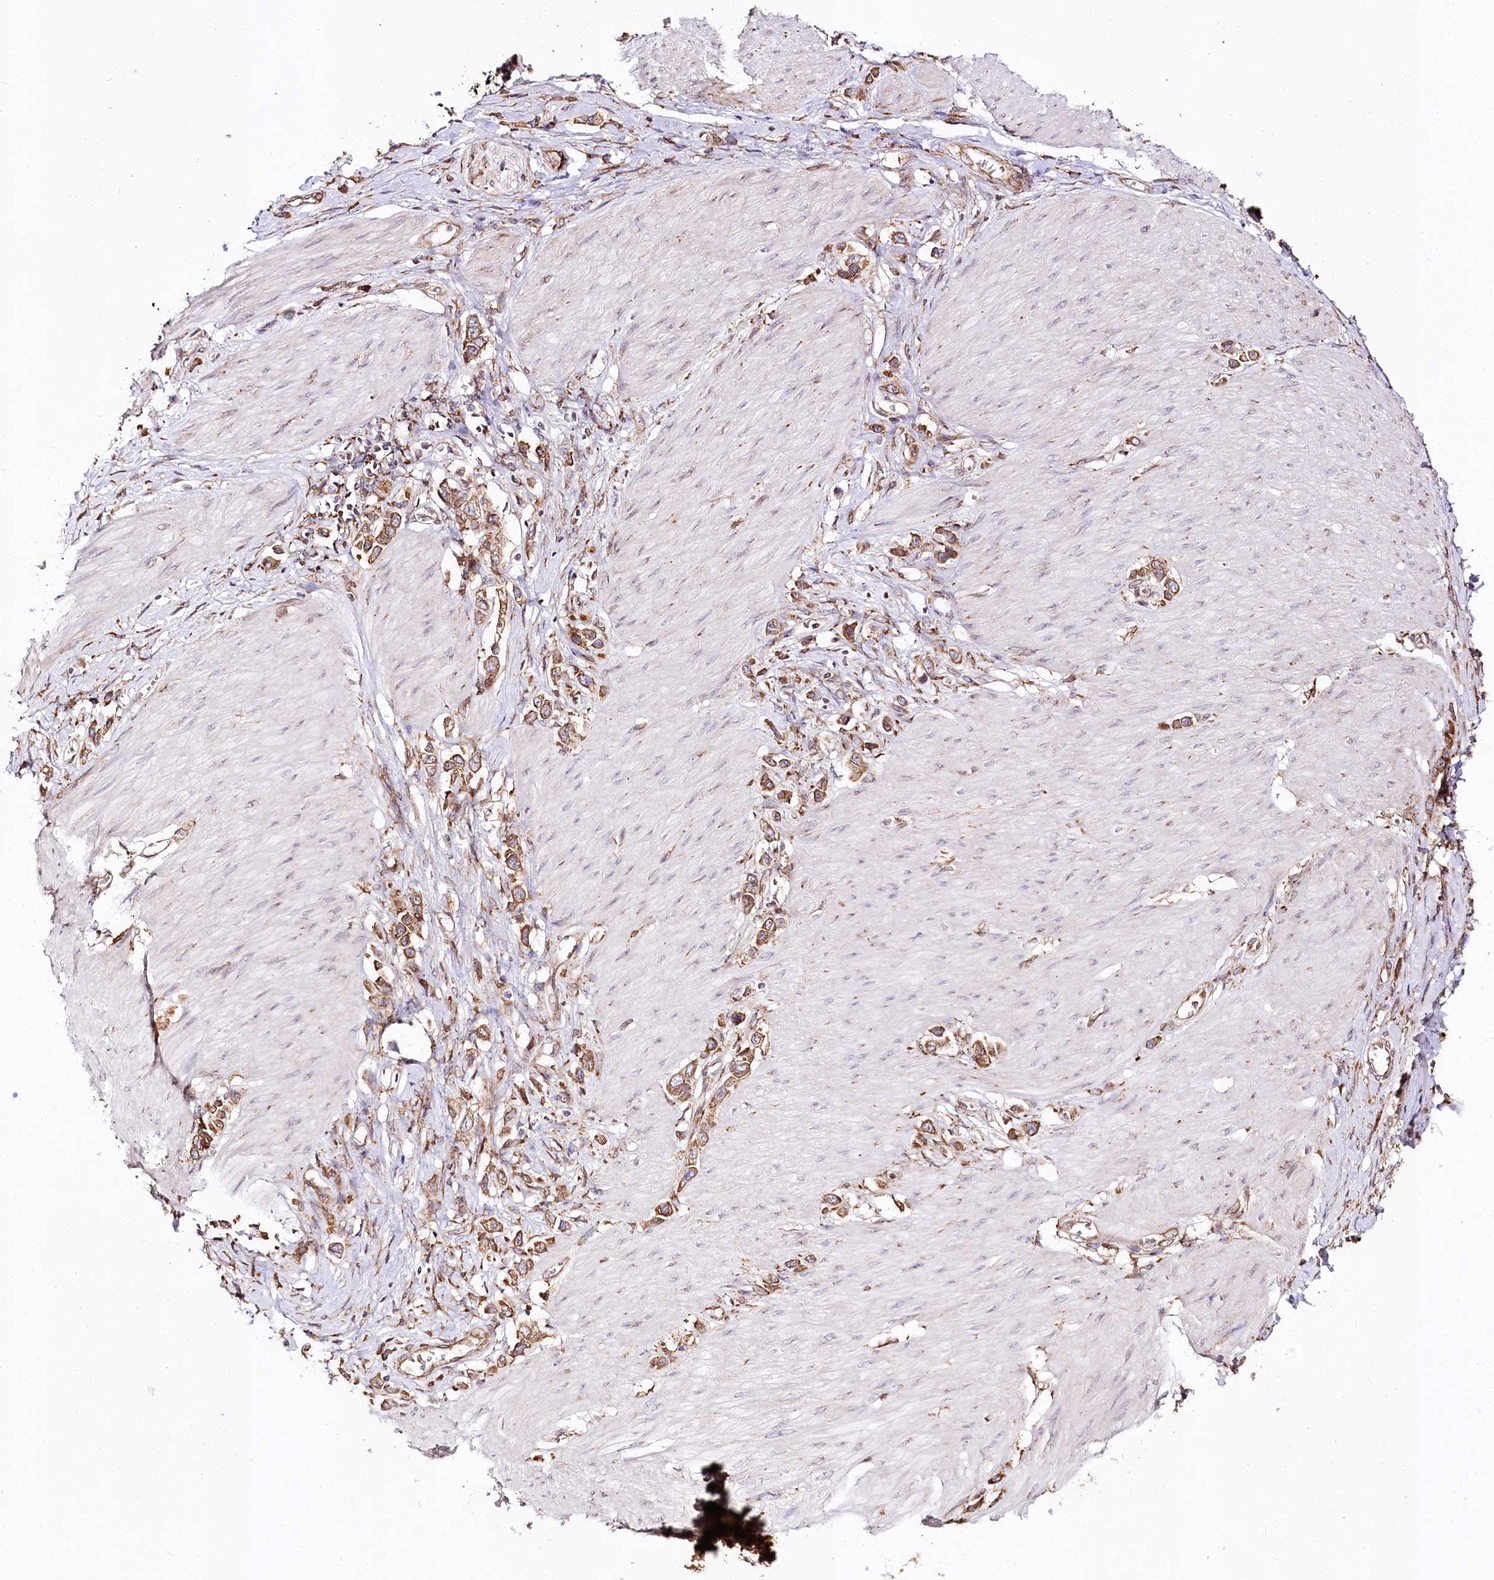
{"staining": {"intensity": "moderate", "quantity": ">75%", "location": "cytoplasmic/membranous"}, "tissue": "stomach cancer", "cell_type": "Tumor cells", "image_type": "cancer", "snomed": [{"axis": "morphology", "description": "Normal tissue, NOS"}, {"axis": "morphology", "description": "Adenocarcinoma, NOS"}, {"axis": "topography", "description": "Stomach, upper"}, {"axis": "topography", "description": "Stomach"}], "caption": "DAB immunohistochemical staining of adenocarcinoma (stomach) demonstrates moderate cytoplasmic/membranous protein expression in about >75% of tumor cells.", "gene": "CNPY2", "patient": {"sex": "female", "age": 65}}